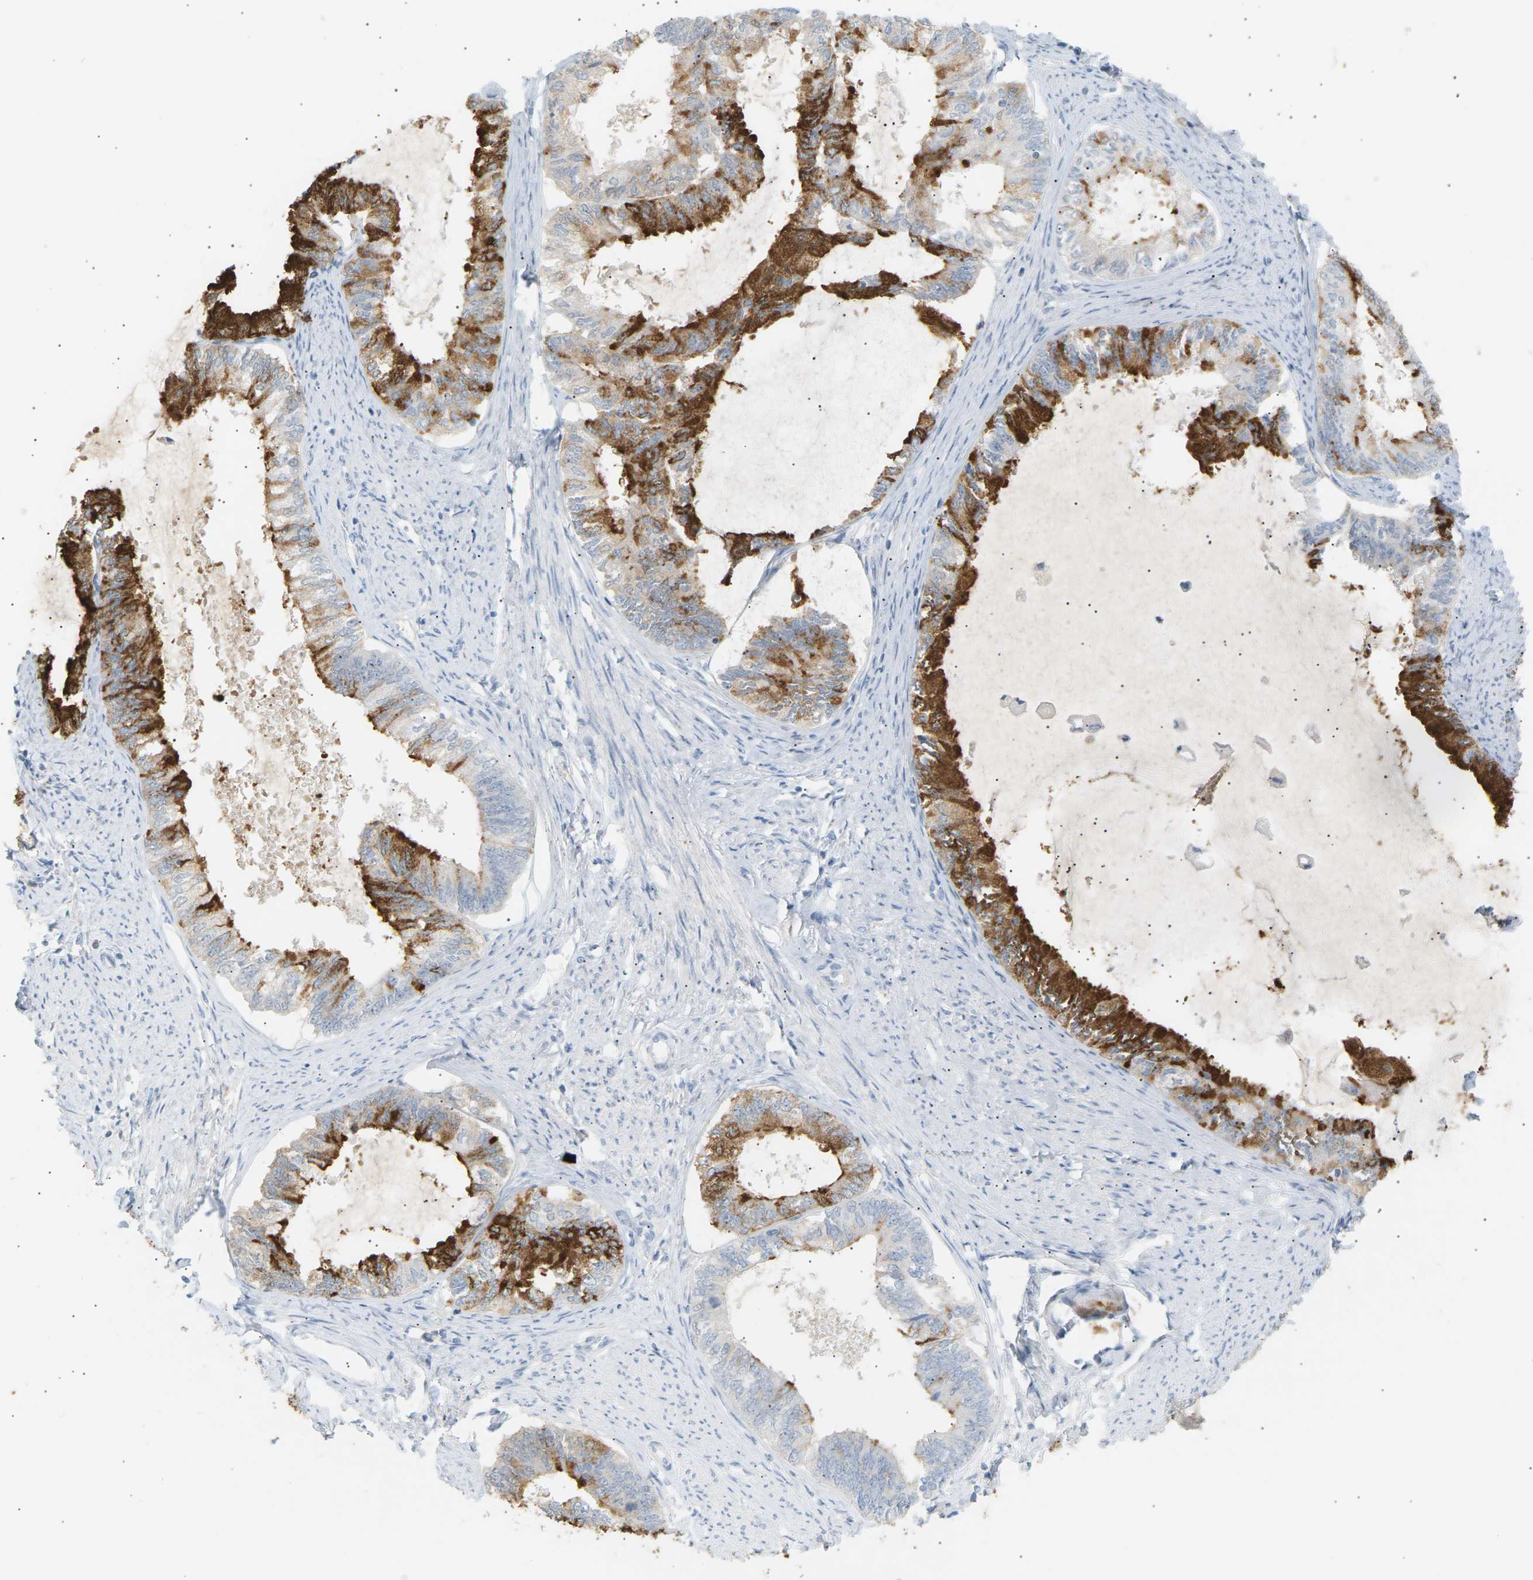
{"staining": {"intensity": "strong", "quantity": ">75%", "location": "cytoplasmic/membranous"}, "tissue": "endometrial cancer", "cell_type": "Tumor cells", "image_type": "cancer", "snomed": [{"axis": "morphology", "description": "Adenocarcinoma, NOS"}, {"axis": "topography", "description": "Endometrium"}], "caption": "Immunohistochemistry (IHC) (DAB) staining of human endometrial adenocarcinoma exhibits strong cytoplasmic/membranous protein staining in approximately >75% of tumor cells.", "gene": "CLU", "patient": {"sex": "female", "age": 86}}